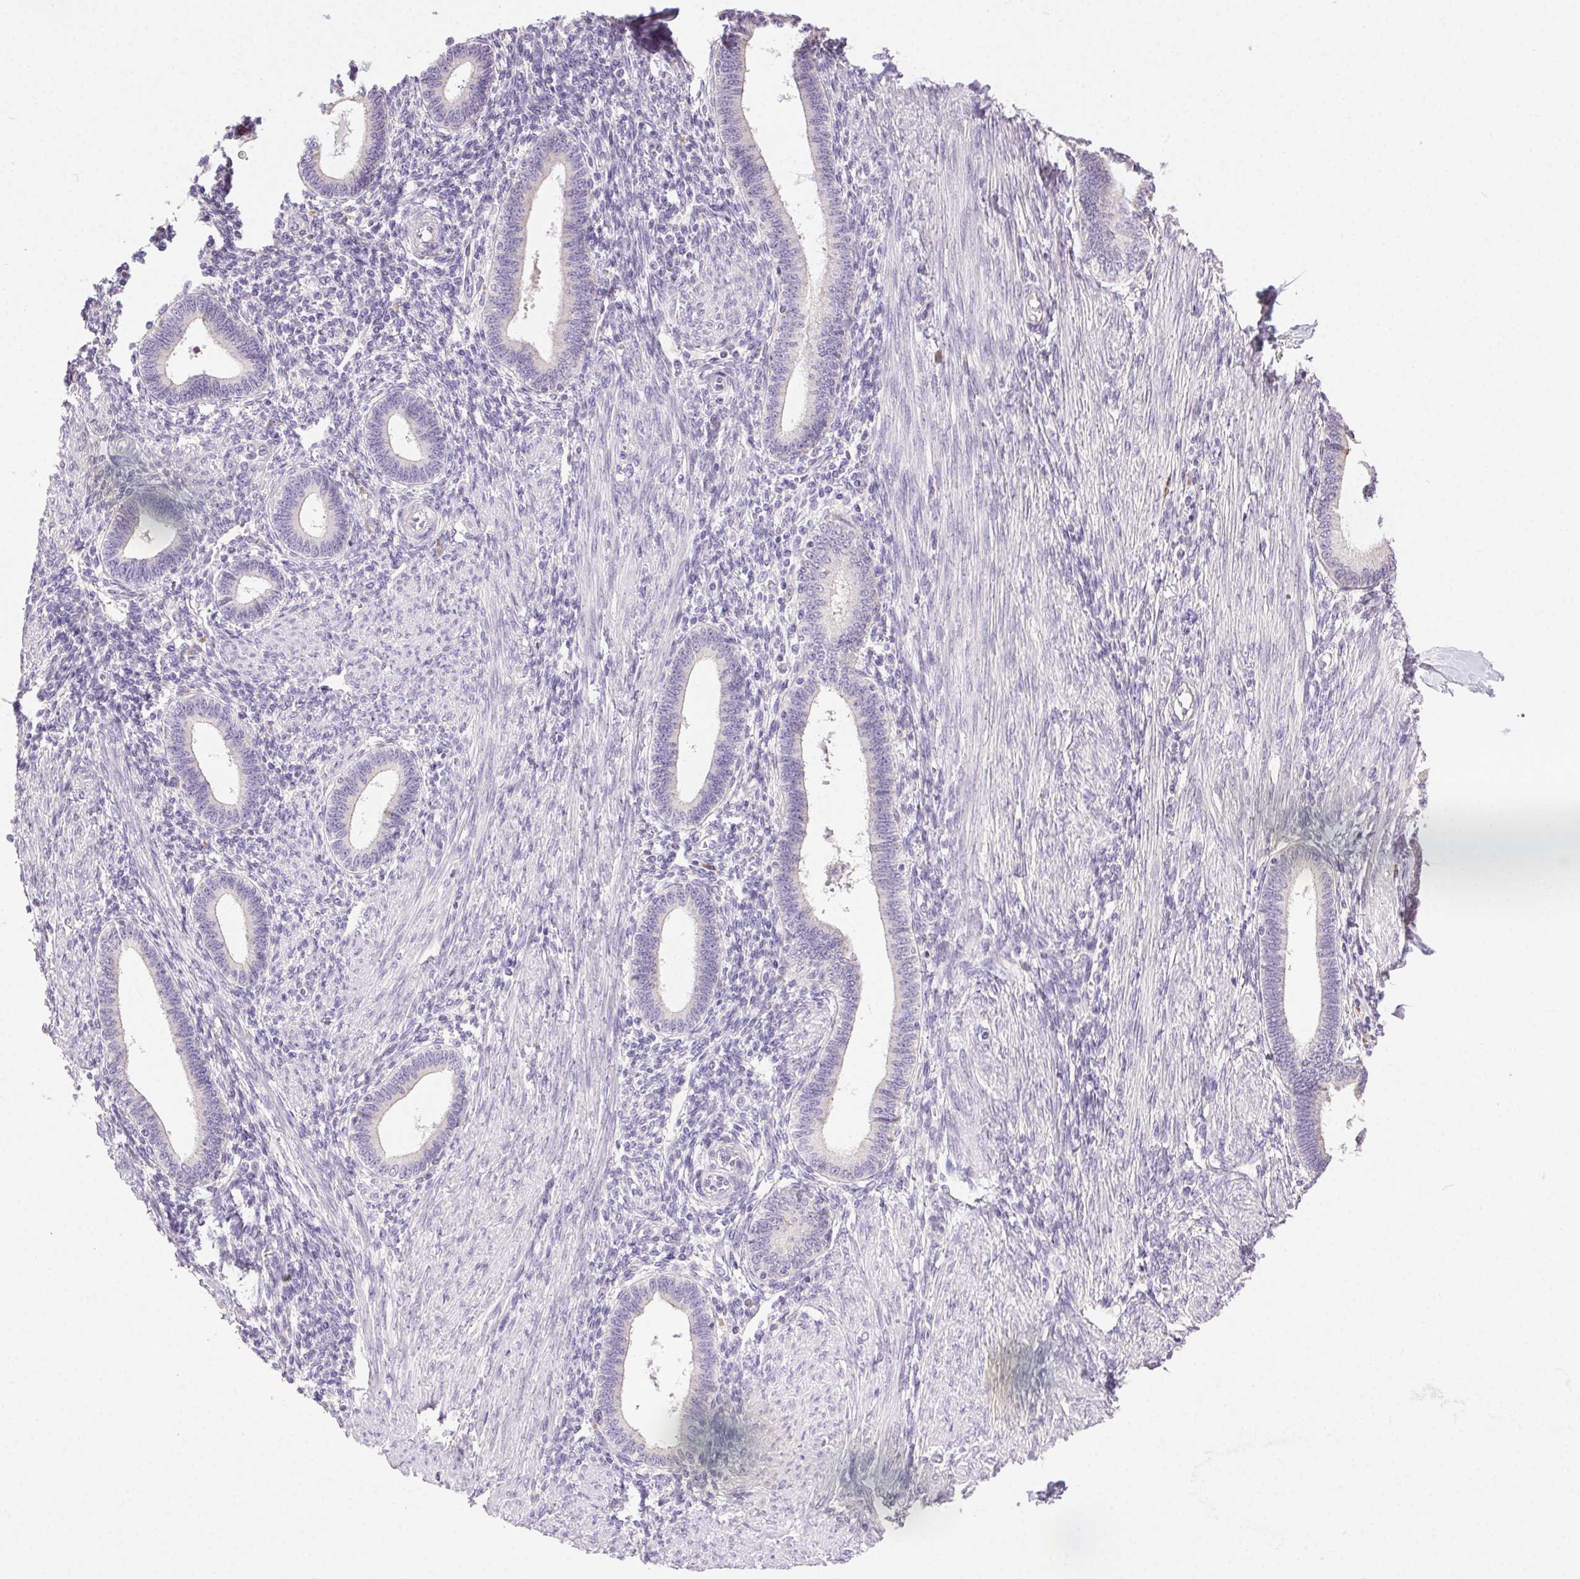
{"staining": {"intensity": "negative", "quantity": "none", "location": "none"}, "tissue": "endometrium", "cell_type": "Cells in endometrial stroma", "image_type": "normal", "snomed": [{"axis": "morphology", "description": "Normal tissue, NOS"}, {"axis": "topography", "description": "Endometrium"}], "caption": "Unremarkable endometrium was stained to show a protein in brown. There is no significant staining in cells in endometrial stroma. The staining was performed using DAB (3,3'-diaminobenzidine) to visualize the protein expression in brown, while the nuclei were stained in blue with hematoxylin (Magnification: 20x).", "gene": "SNX31", "patient": {"sex": "female", "age": 42}}